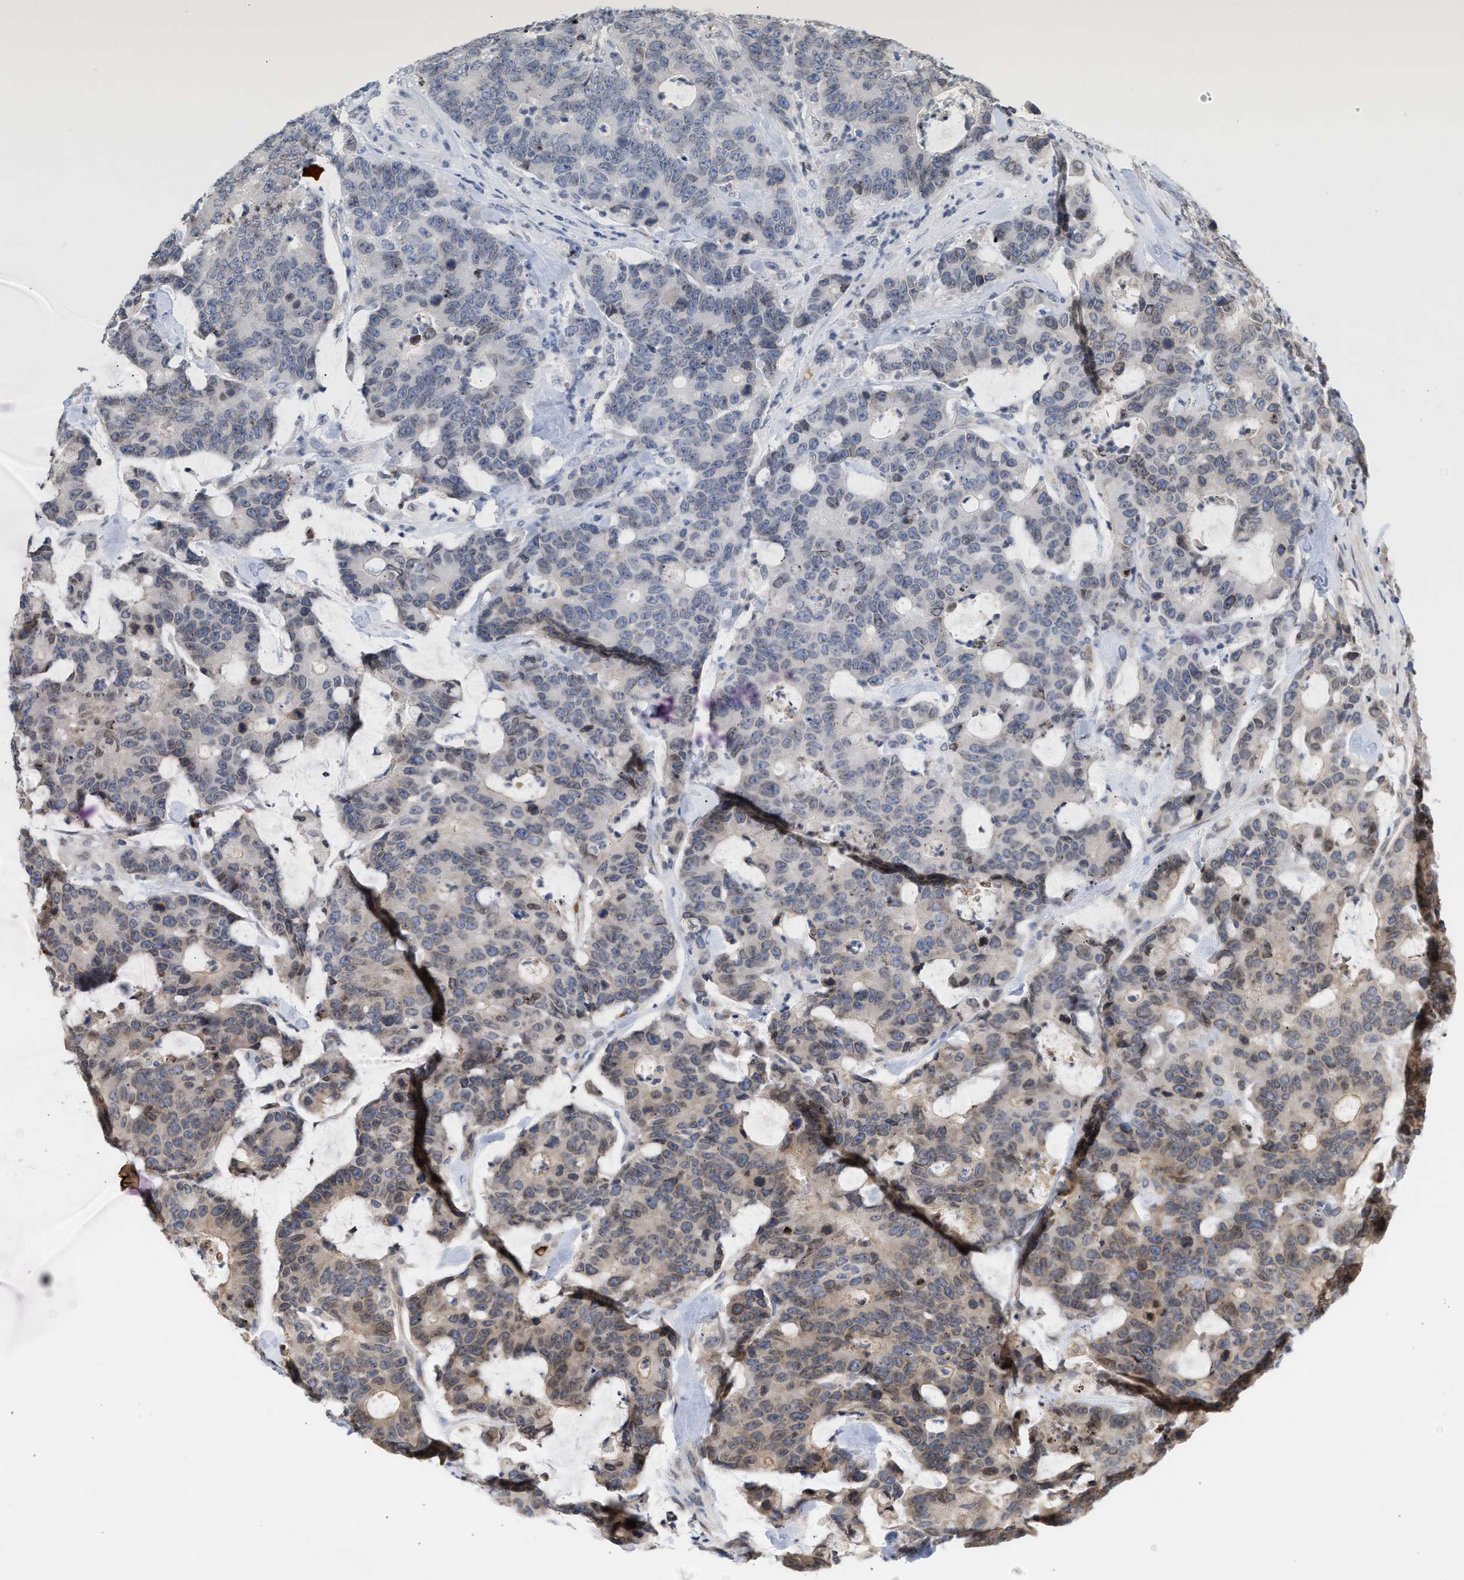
{"staining": {"intensity": "weak", "quantity": "<25%", "location": "cytoplasmic/membranous,nuclear"}, "tissue": "colorectal cancer", "cell_type": "Tumor cells", "image_type": "cancer", "snomed": [{"axis": "morphology", "description": "Adenocarcinoma, NOS"}, {"axis": "topography", "description": "Colon"}], "caption": "Immunohistochemistry of human colorectal cancer (adenocarcinoma) displays no staining in tumor cells. (Brightfield microscopy of DAB (3,3'-diaminobenzidine) IHC at high magnification).", "gene": "NUP62", "patient": {"sex": "female", "age": 86}}